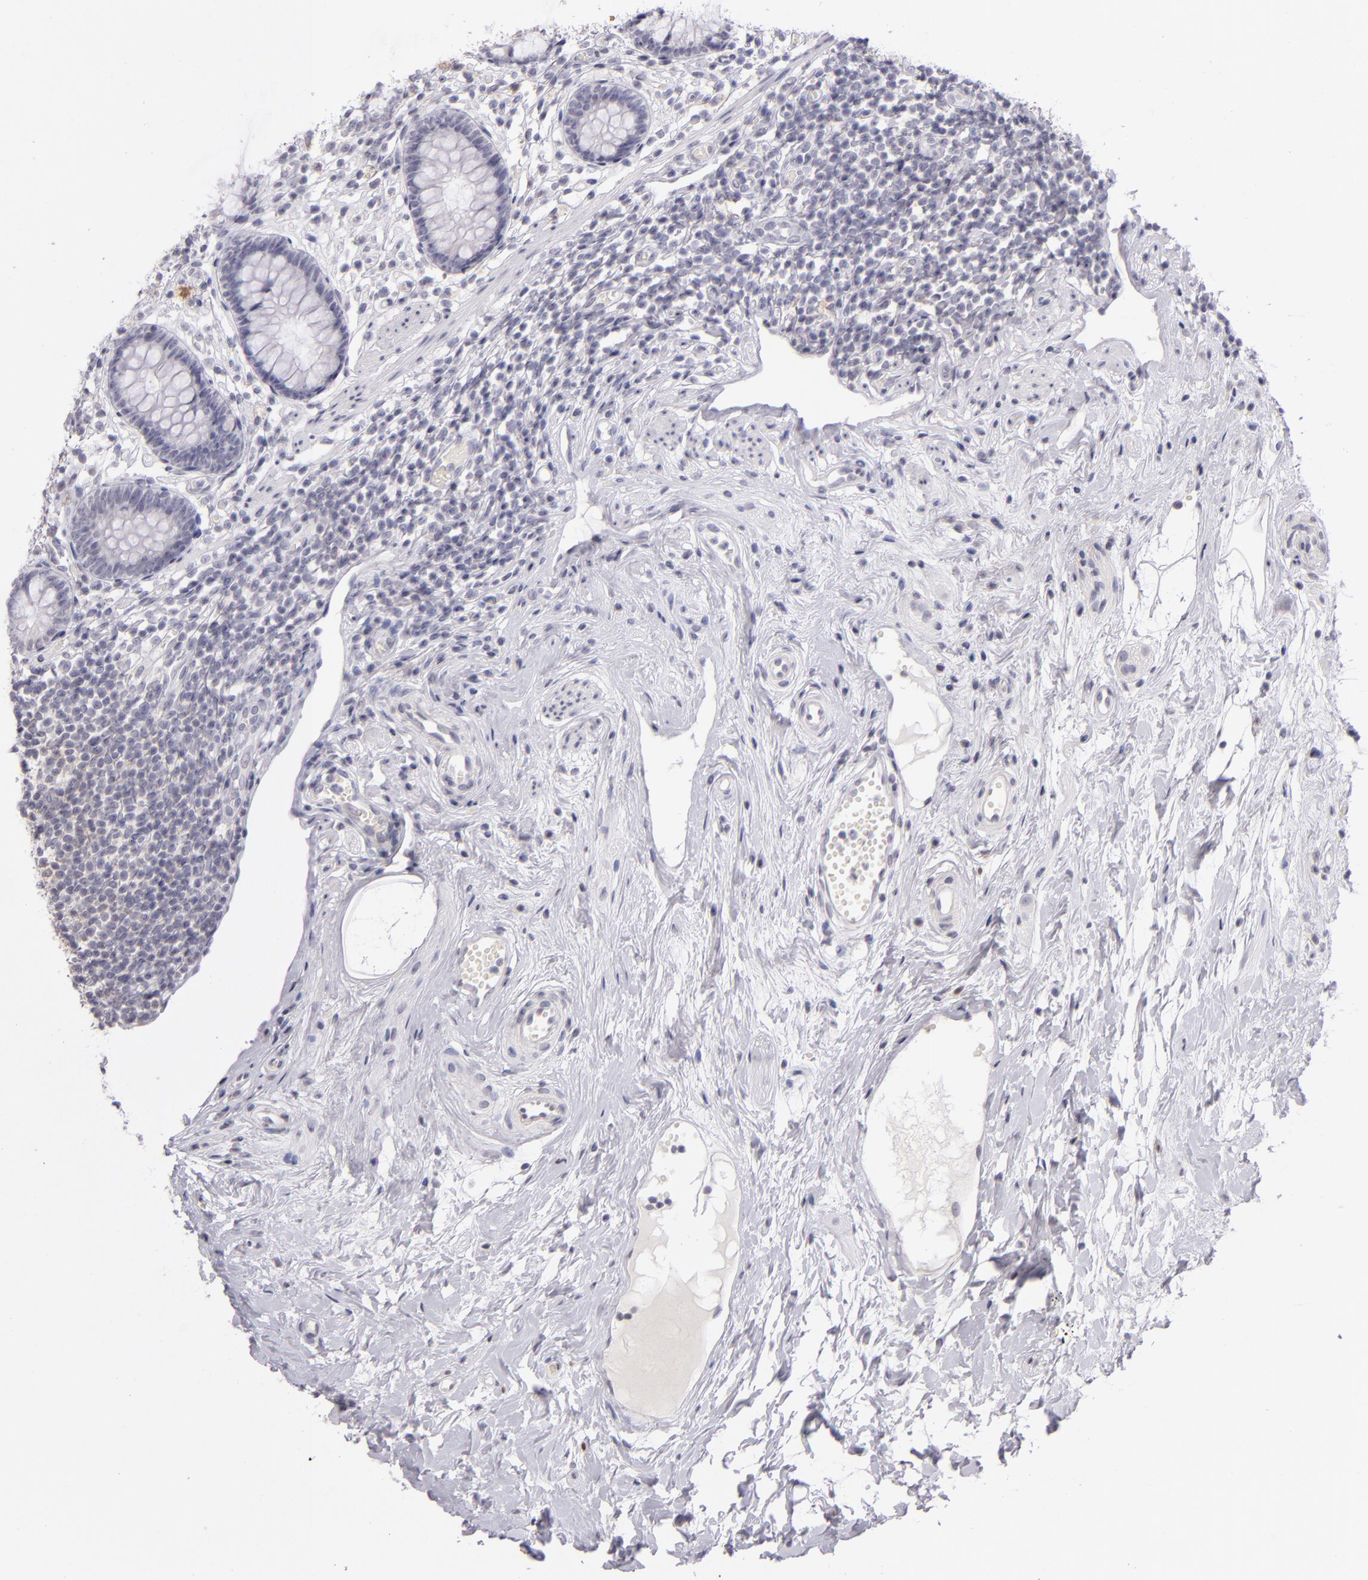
{"staining": {"intensity": "moderate", "quantity": "<25%", "location": "cytoplasmic/membranous"}, "tissue": "appendix", "cell_type": "Lymphoid tissue", "image_type": "normal", "snomed": [{"axis": "morphology", "description": "Normal tissue, NOS"}, {"axis": "topography", "description": "Appendix"}], "caption": "DAB immunohistochemical staining of benign appendix reveals moderate cytoplasmic/membranous protein staining in about <25% of lymphoid tissue.", "gene": "CD40", "patient": {"sex": "male", "age": 38}}